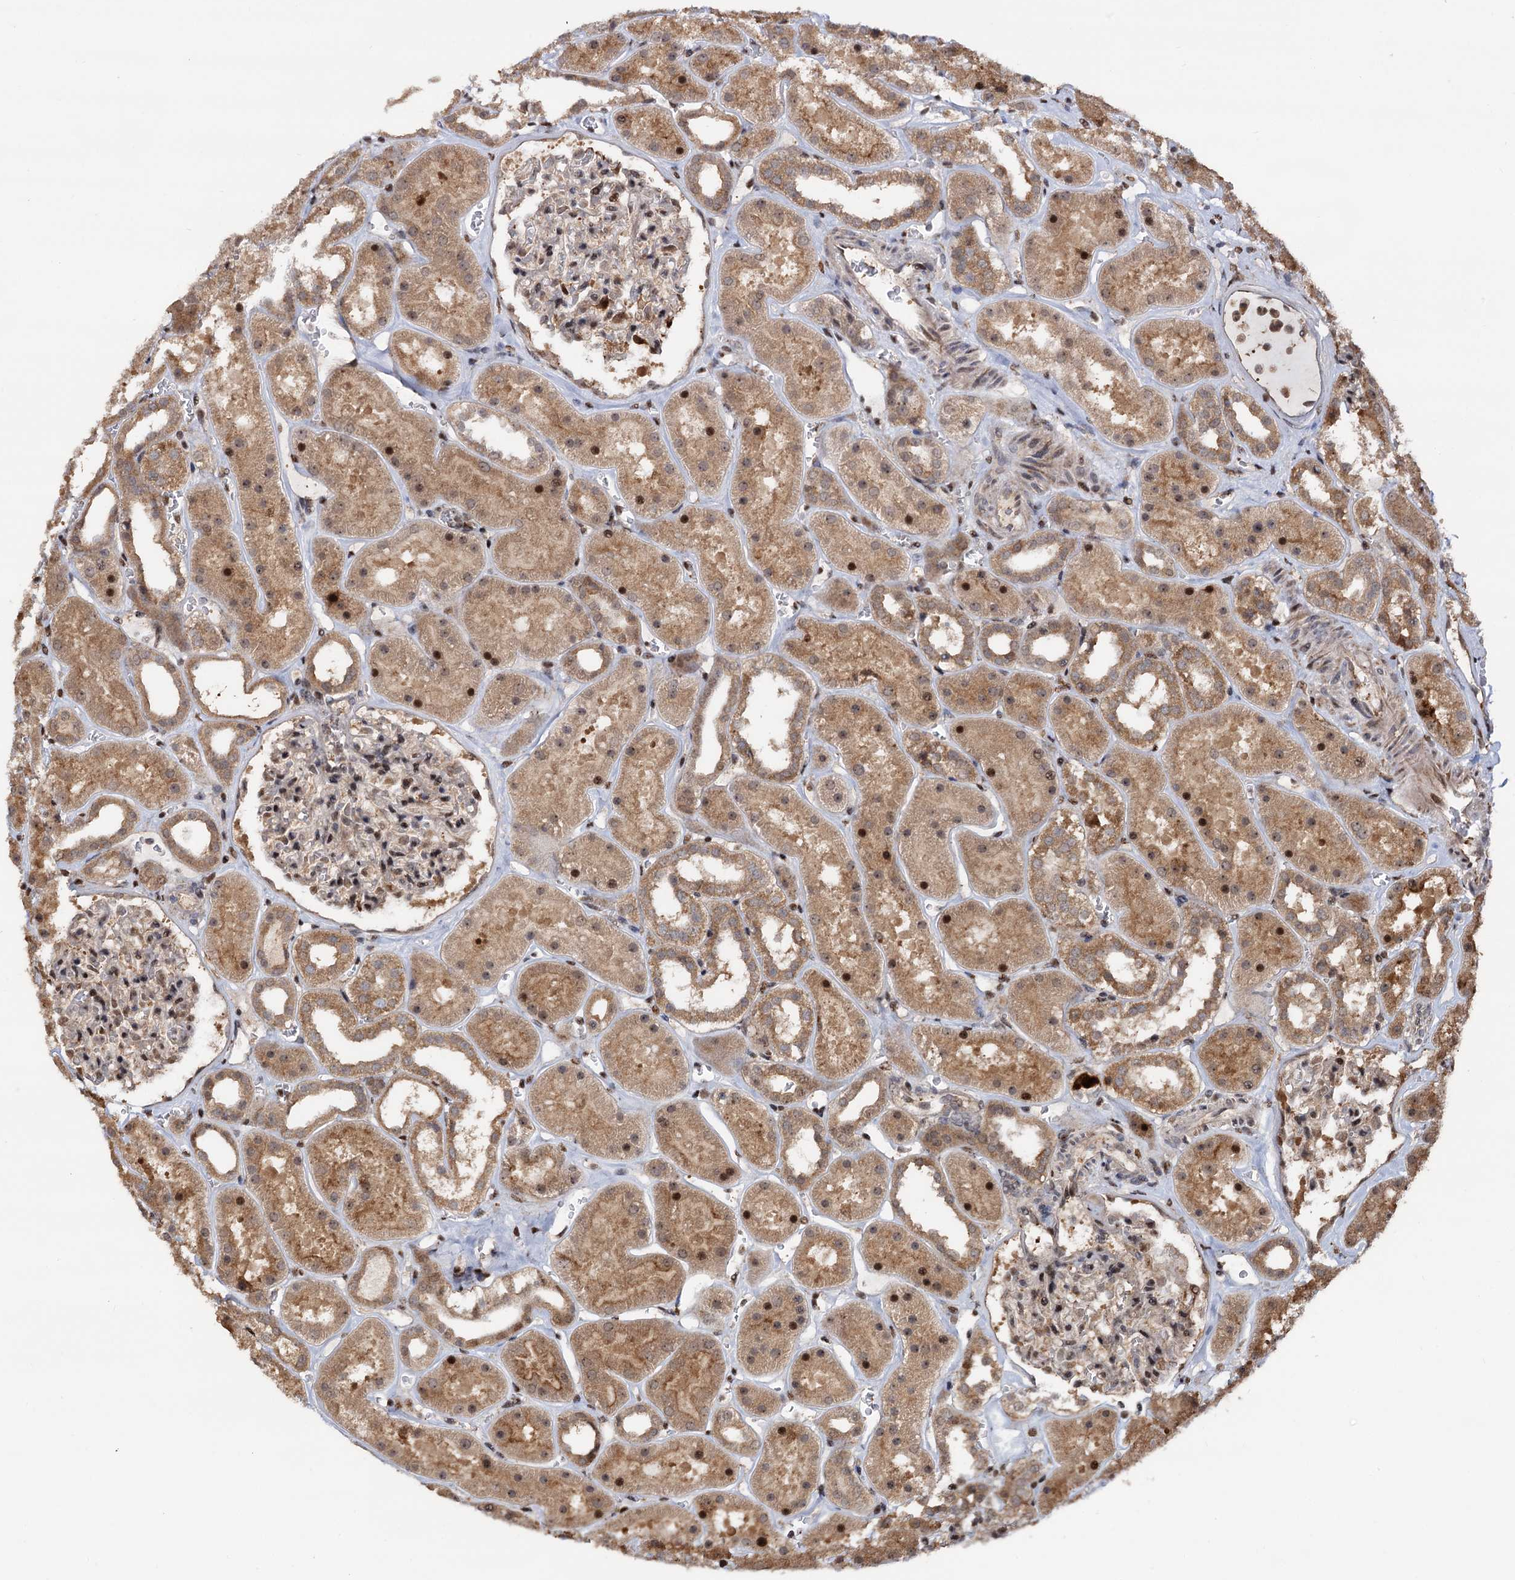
{"staining": {"intensity": "moderate", "quantity": ">75%", "location": "nuclear"}, "tissue": "kidney", "cell_type": "Cells in glomeruli", "image_type": "normal", "snomed": [{"axis": "morphology", "description": "Normal tissue, NOS"}, {"axis": "topography", "description": "Kidney"}], "caption": "This photomicrograph reveals IHC staining of normal human kidney, with medium moderate nuclear positivity in approximately >75% of cells in glomeruli.", "gene": "PIGB", "patient": {"sex": "female", "age": 41}}